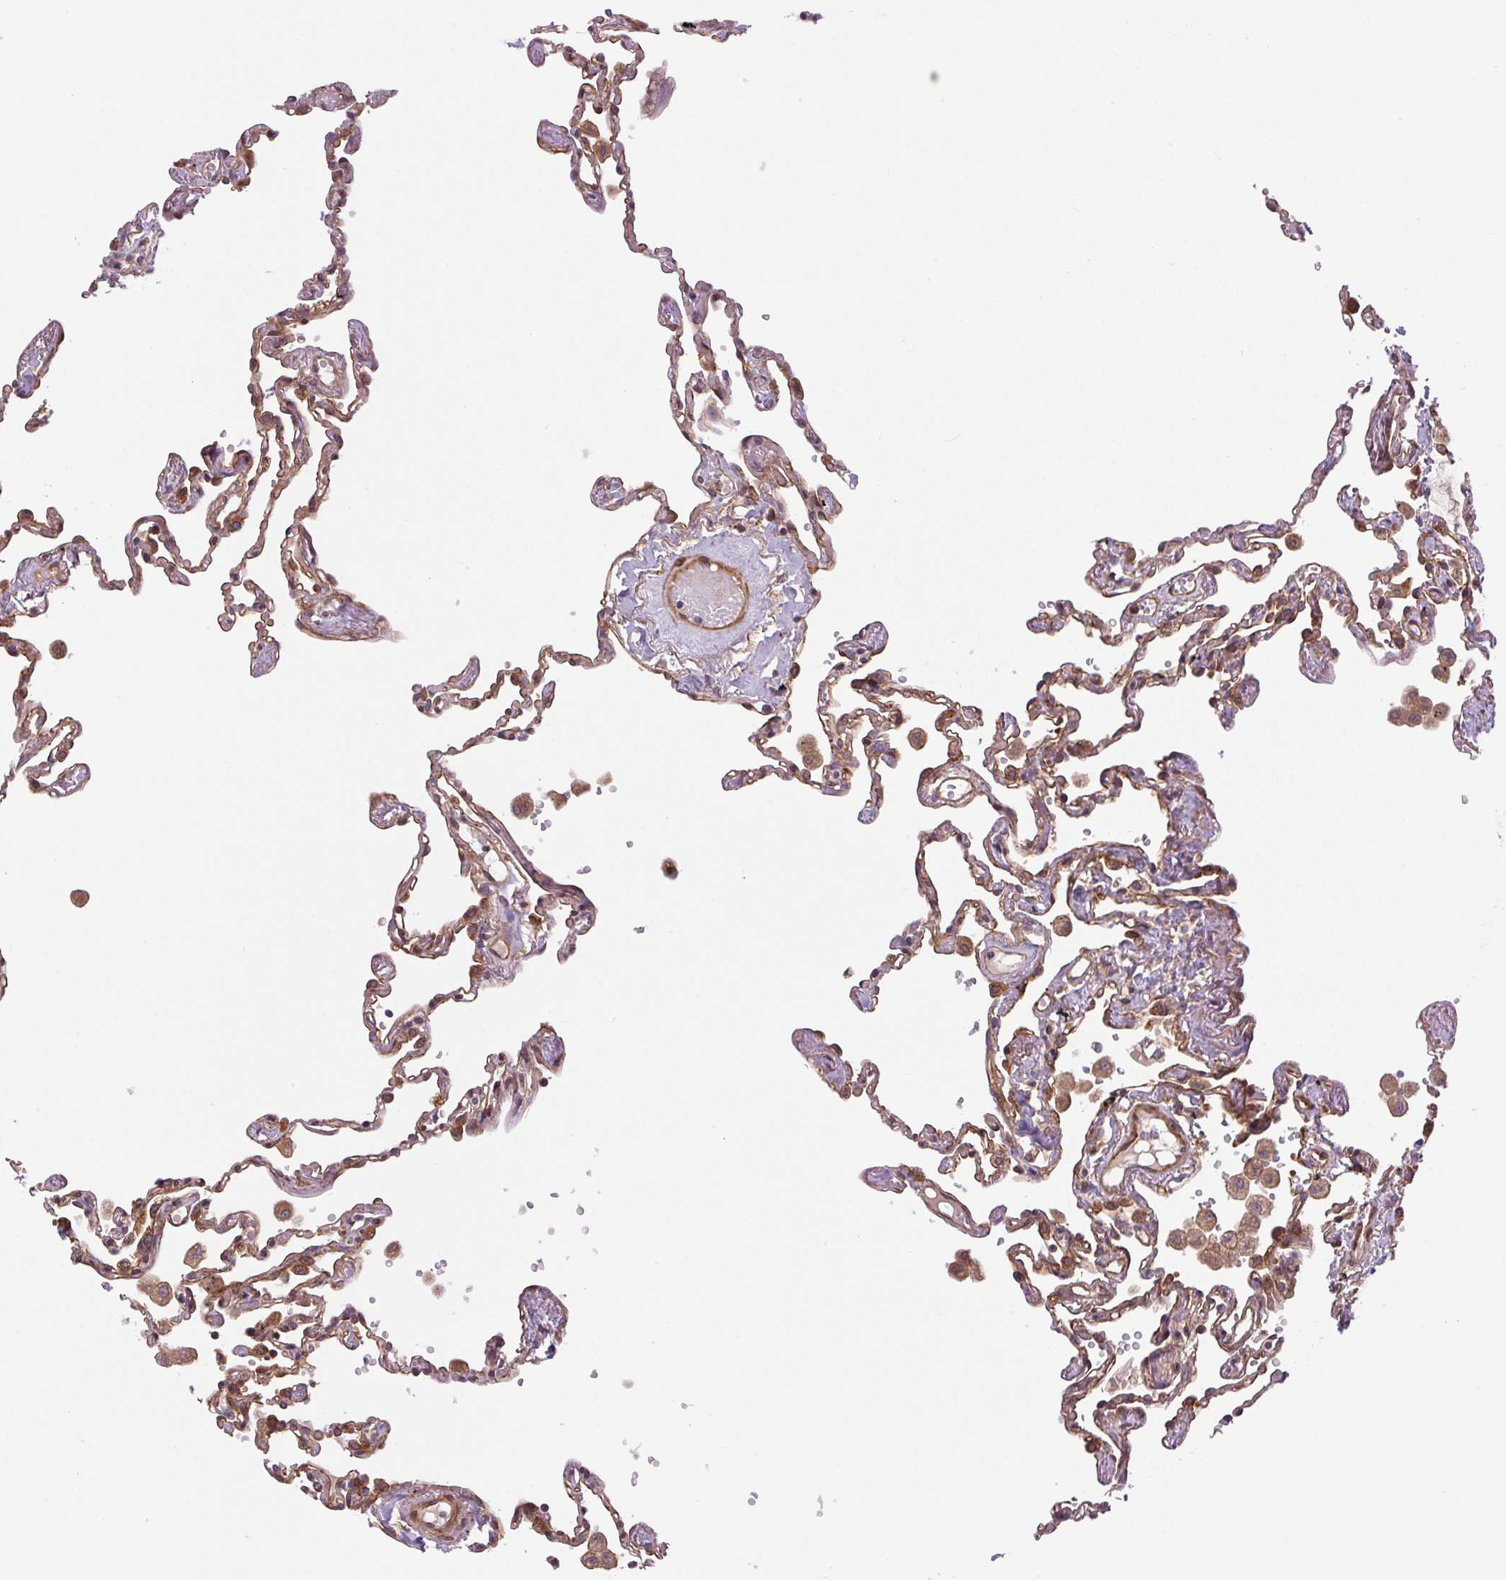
{"staining": {"intensity": "moderate", "quantity": ">75%", "location": "cytoplasmic/membranous"}, "tissue": "lung", "cell_type": "Alveolar cells", "image_type": "normal", "snomed": [{"axis": "morphology", "description": "Normal tissue, NOS"}, {"axis": "topography", "description": "Lung"}], "caption": "Immunohistochemical staining of unremarkable human lung shows moderate cytoplasmic/membranous protein staining in about >75% of alveolar cells. Using DAB (3,3'-diaminobenzidine) (brown) and hematoxylin (blue) stains, captured at high magnification using brightfield microscopy.", "gene": "SEPTIN10", "patient": {"sex": "female", "age": 67}}